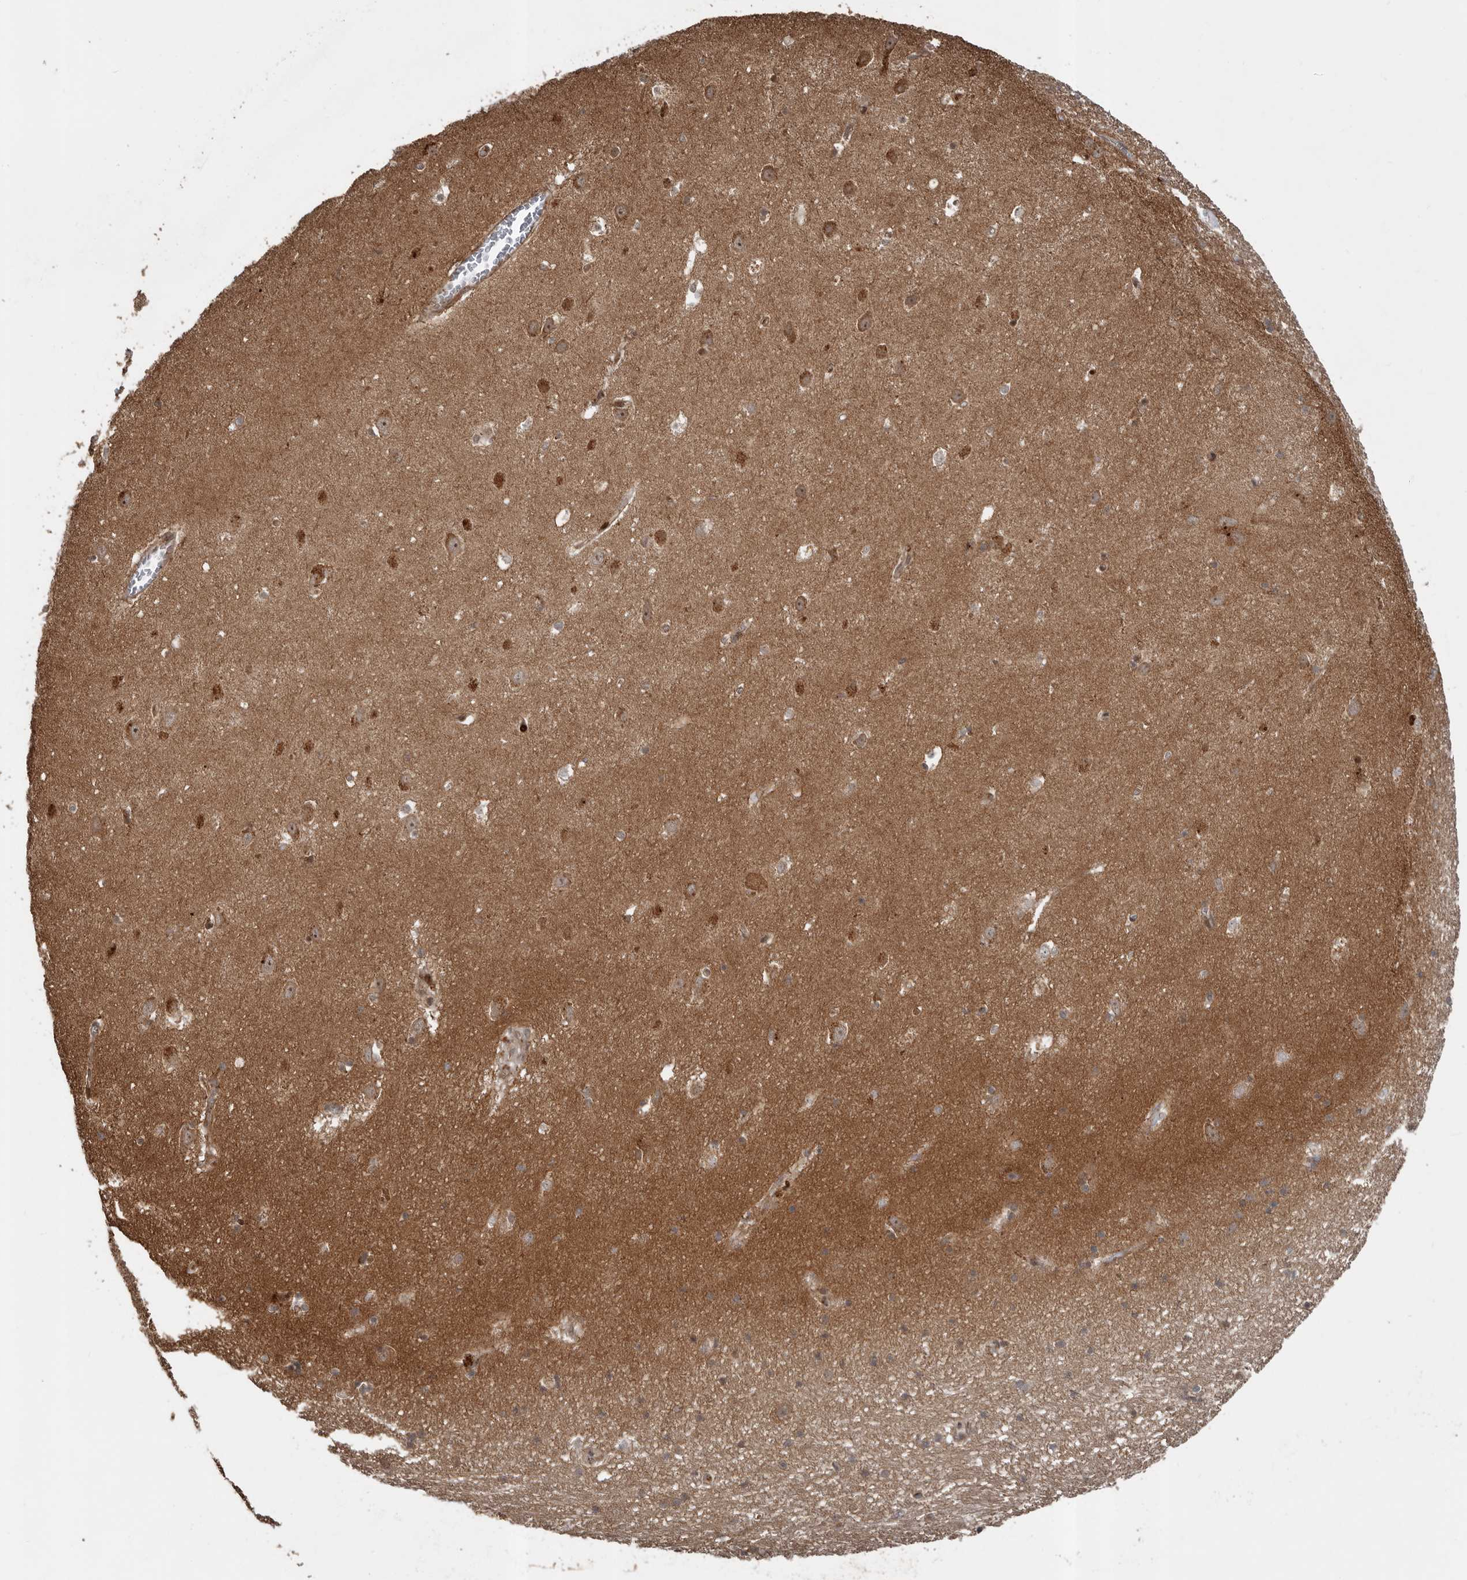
{"staining": {"intensity": "moderate", "quantity": "25%-75%", "location": "cytoplasmic/membranous,nuclear"}, "tissue": "hippocampus", "cell_type": "Glial cells", "image_type": "normal", "snomed": [{"axis": "morphology", "description": "Normal tissue, NOS"}, {"axis": "topography", "description": "Hippocampus"}], "caption": "DAB (3,3'-diaminobenzidine) immunohistochemical staining of unremarkable human hippocampus displays moderate cytoplasmic/membranous,nuclear protein expression in about 25%-75% of glial cells. (Stains: DAB in brown, nuclei in blue, Microscopy: brightfield microscopy at high magnification).", "gene": "CCDC190", "patient": {"sex": "female", "age": 64}}